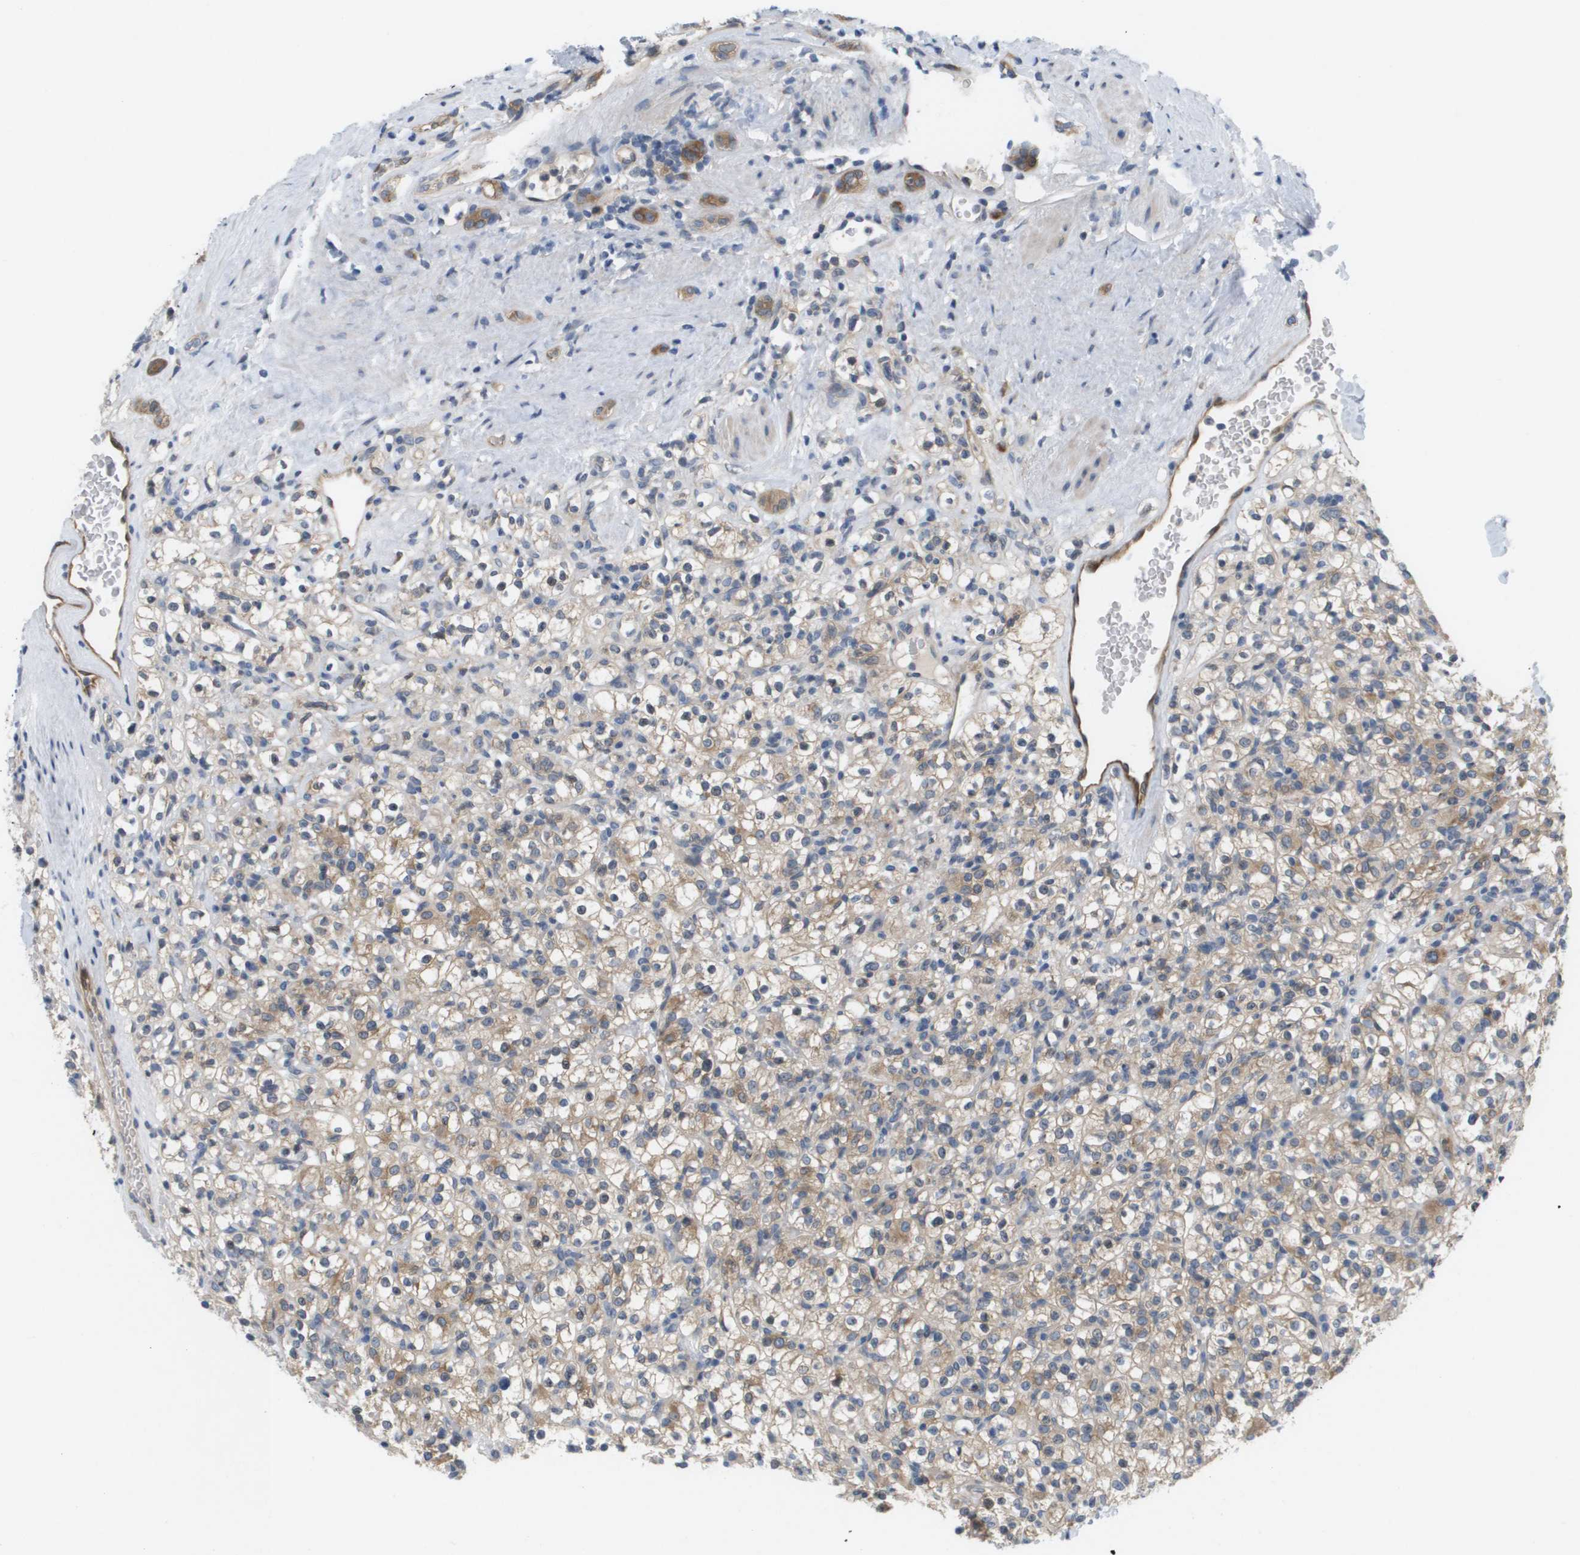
{"staining": {"intensity": "weak", "quantity": ">75%", "location": "cytoplasmic/membranous"}, "tissue": "renal cancer", "cell_type": "Tumor cells", "image_type": "cancer", "snomed": [{"axis": "morphology", "description": "Normal tissue, NOS"}, {"axis": "morphology", "description": "Adenocarcinoma, NOS"}, {"axis": "topography", "description": "Kidney"}], "caption": "Immunohistochemical staining of human renal cancer (adenocarcinoma) exhibits low levels of weak cytoplasmic/membranous protein positivity in approximately >75% of tumor cells.", "gene": "MARCHF8", "patient": {"sex": "female", "age": 72}}